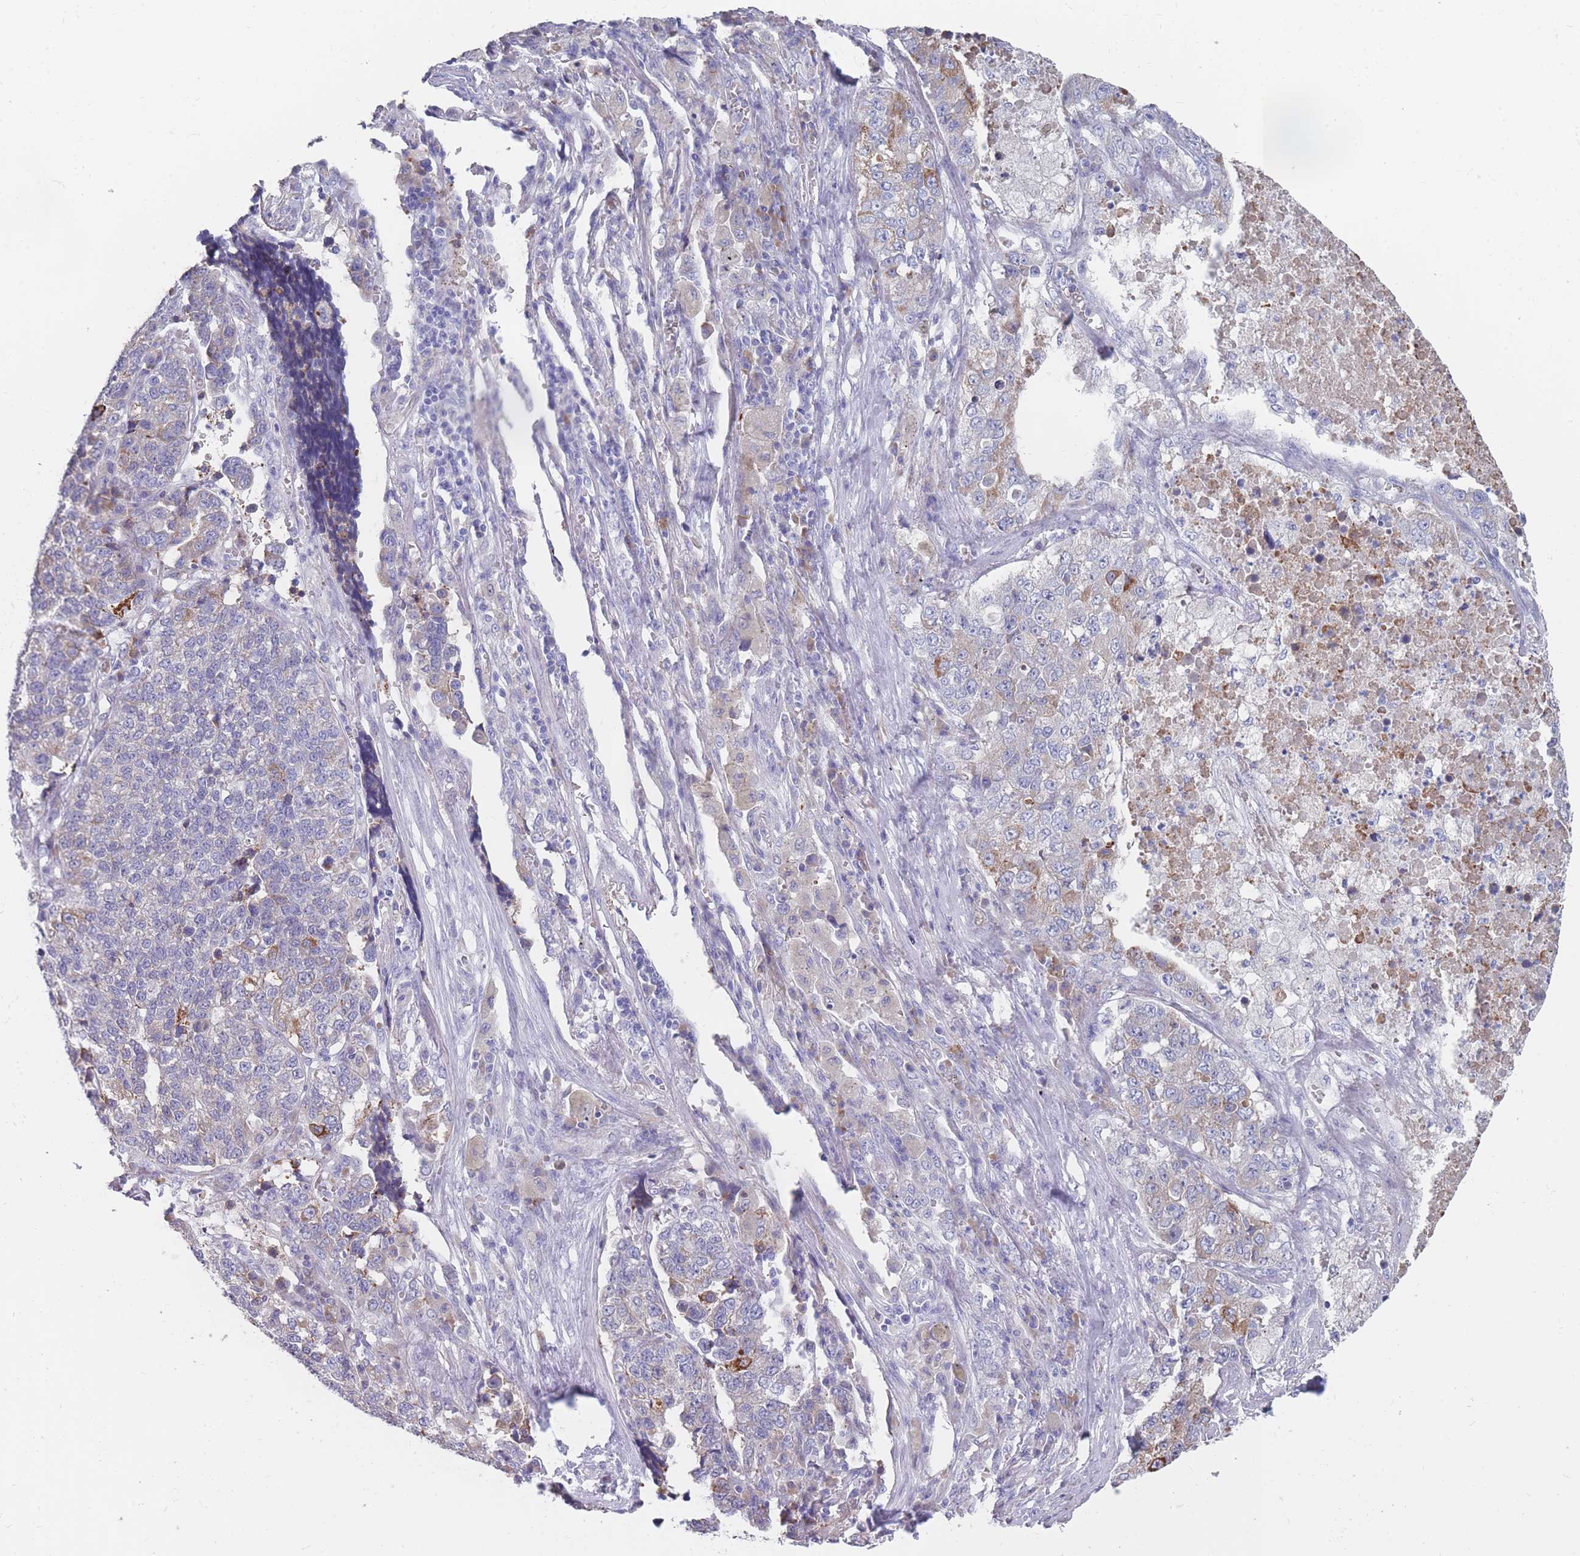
{"staining": {"intensity": "moderate", "quantity": "<25%", "location": "cytoplasmic/membranous"}, "tissue": "lung cancer", "cell_type": "Tumor cells", "image_type": "cancer", "snomed": [{"axis": "morphology", "description": "Adenocarcinoma, NOS"}, {"axis": "topography", "description": "Lung"}], "caption": "A histopathology image showing moderate cytoplasmic/membranous positivity in approximately <25% of tumor cells in lung cancer (adenocarcinoma), as visualized by brown immunohistochemical staining.", "gene": "ST8SIA5", "patient": {"sex": "male", "age": 49}}